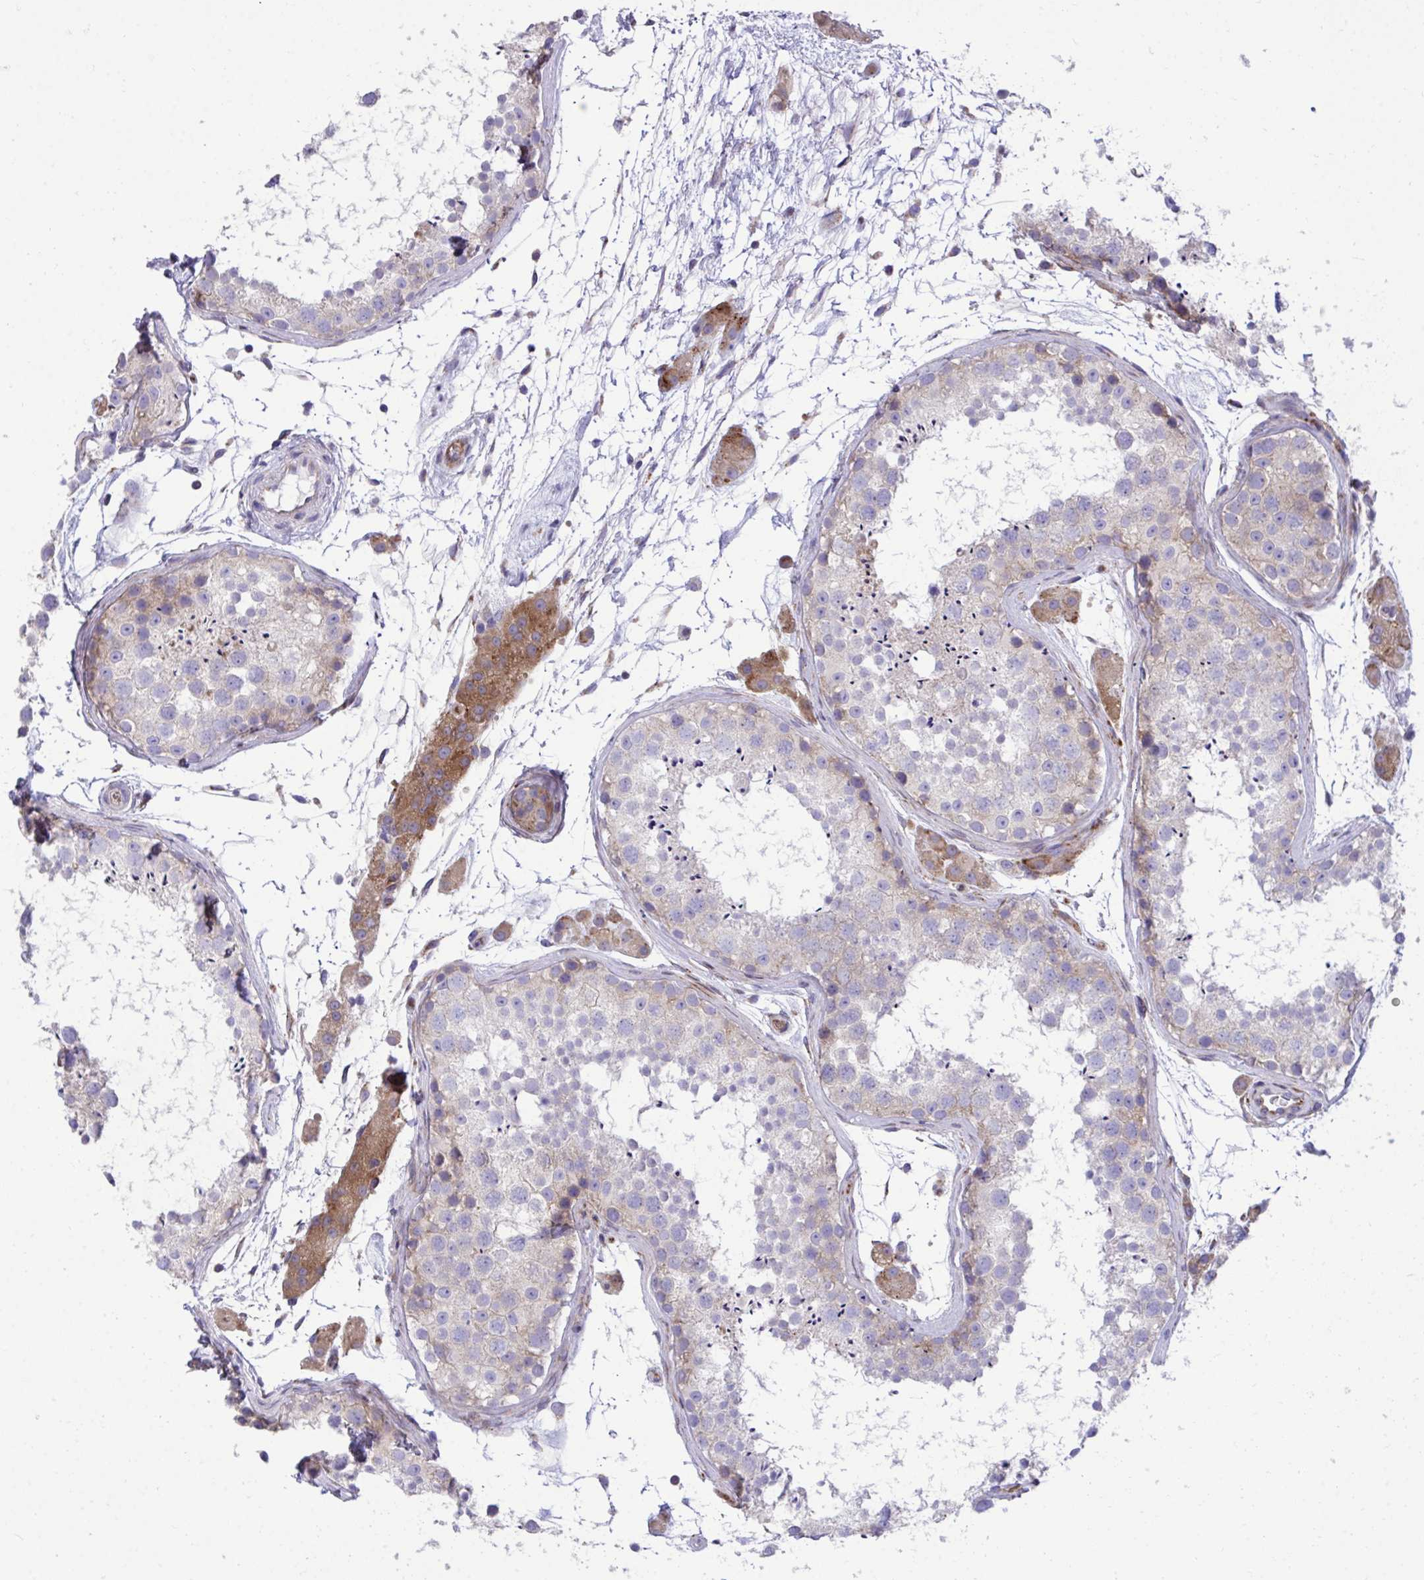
{"staining": {"intensity": "weak", "quantity": "<25%", "location": "cytoplasmic/membranous"}, "tissue": "testis", "cell_type": "Cells in seminiferous ducts", "image_type": "normal", "snomed": [{"axis": "morphology", "description": "Normal tissue, NOS"}, {"axis": "topography", "description": "Testis"}], "caption": "Immunohistochemistry photomicrograph of benign human testis stained for a protein (brown), which shows no positivity in cells in seminiferous ducts.", "gene": "RPS15", "patient": {"sex": "male", "age": 41}}